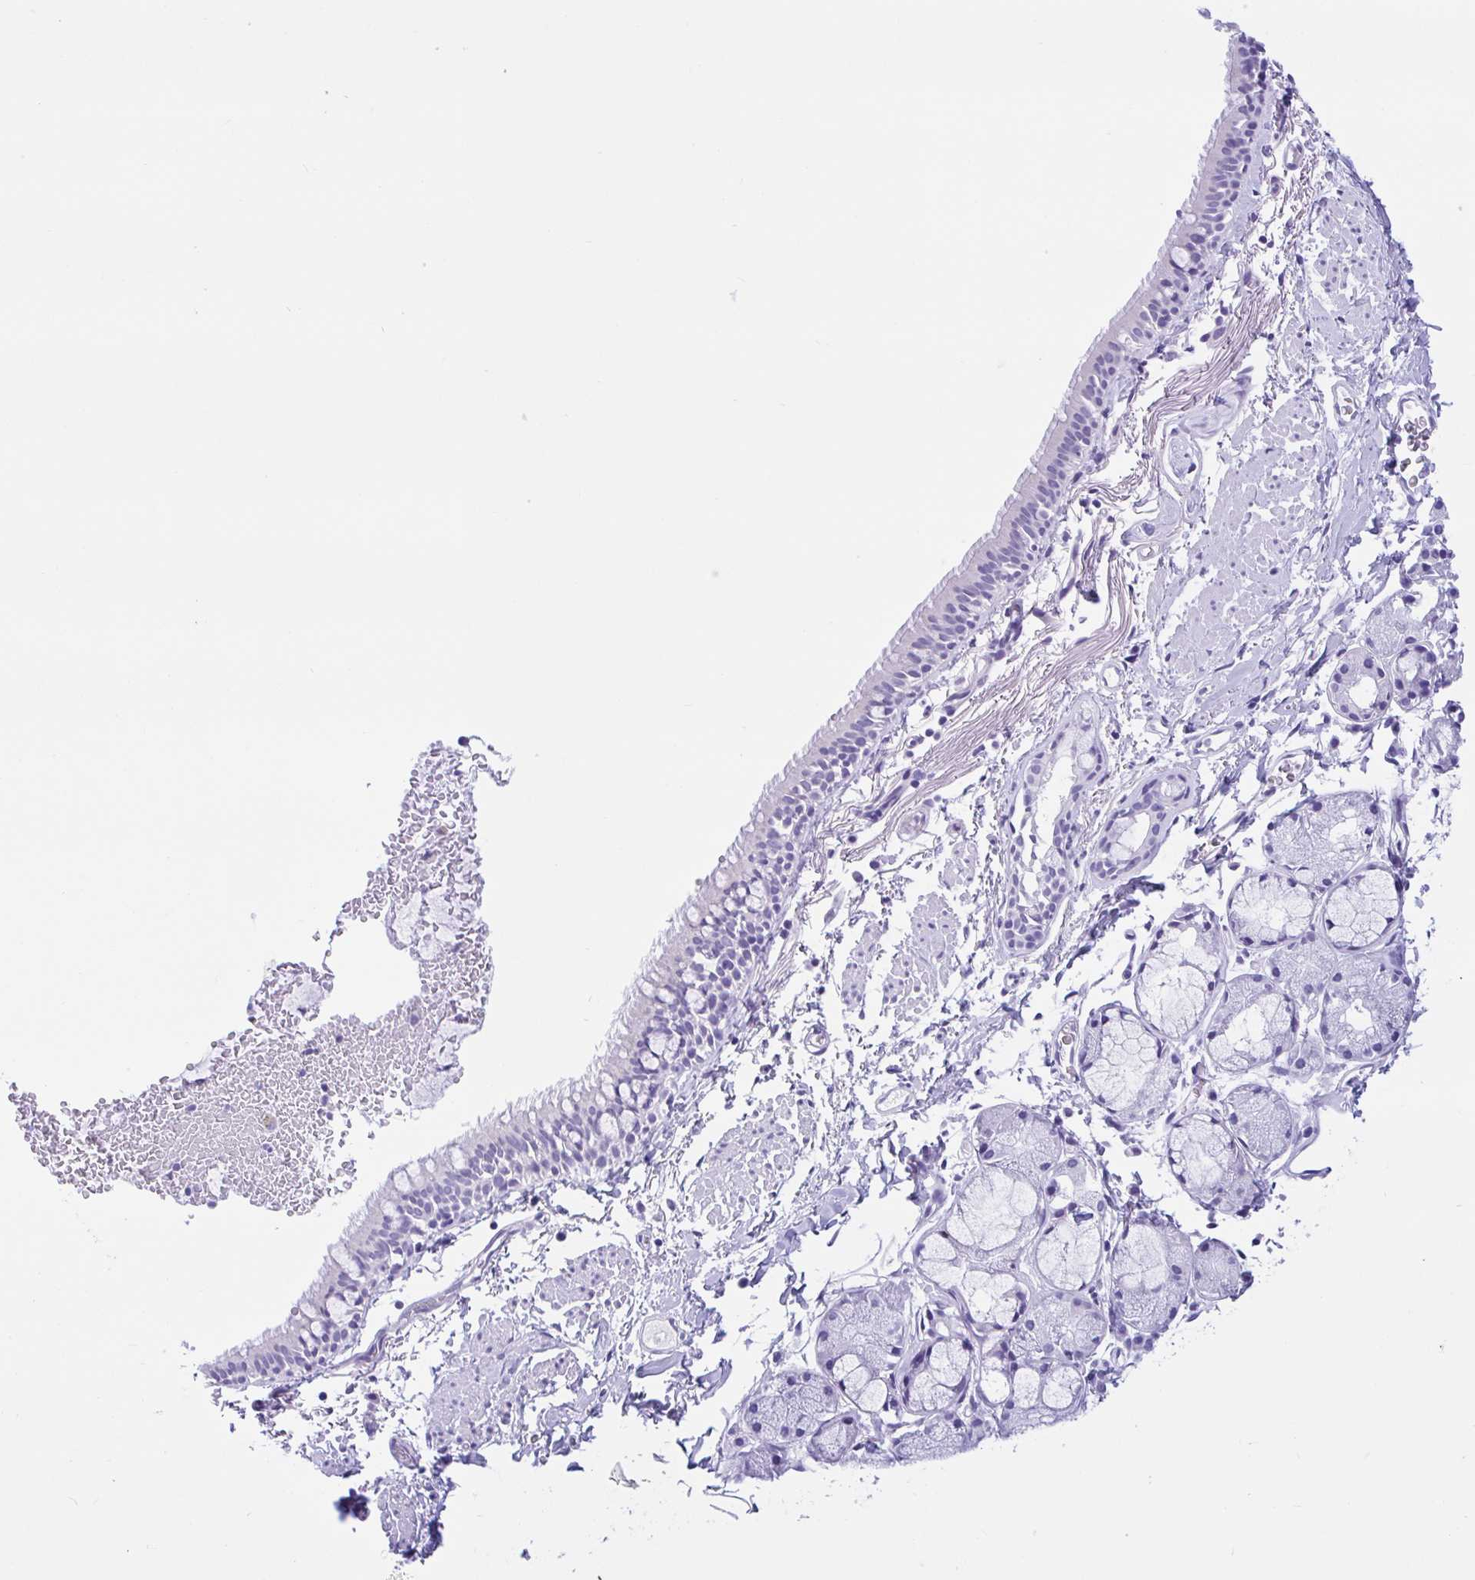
{"staining": {"intensity": "negative", "quantity": "none", "location": "none"}, "tissue": "bronchus", "cell_type": "Respiratory epithelial cells", "image_type": "normal", "snomed": [{"axis": "morphology", "description": "Normal tissue, NOS"}, {"axis": "topography", "description": "Lymph node"}, {"axis": "topography", "description": "Cartilage tissue"}, {"axis": "topography", "description": "Bronchus"}], "caption": "Immunohistochemistry (IHC) histopathology image of unremarkable human bronchus stained for a protein (brown), which shows no expression in respiratory epithelial cells. The staining was performed using DAB to visualize the protein expression in brown, while the nuclei were stained in blue with hematoxylin (Magnification: 20x).", "gene": "ZNF319", "patient": {"sex": "female", "age": 70}}